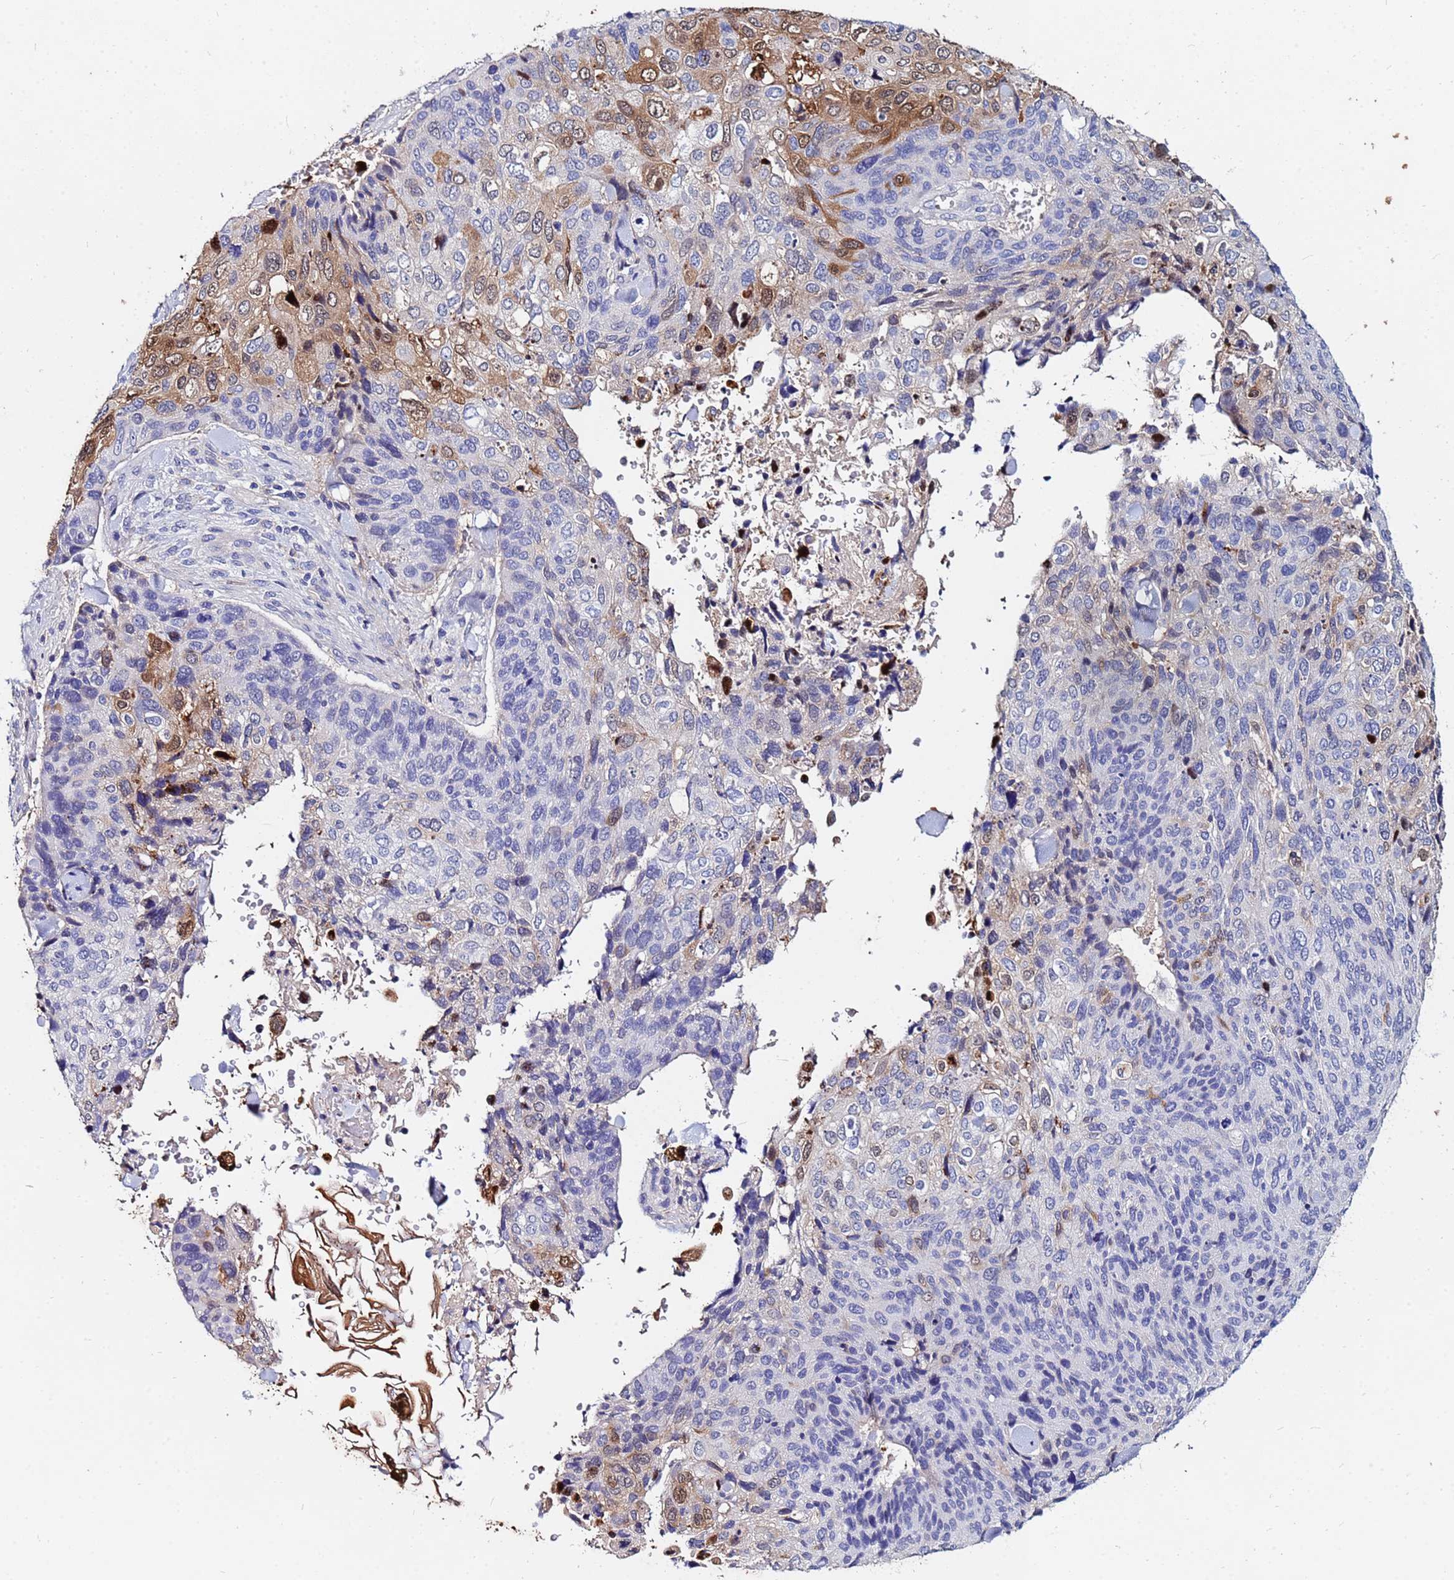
{"staining": {"intensity": "moderate", "quantity": "<25%", "location": "cytoplasmic/membranous,nuclear"}, "tissue": "skin cancer", "cell_type": "Tumor cells", "image_type": "cancer", "snomed": [{"axis": "morphology", "description": "Basal cell carcinoma"}, {"axis": "topography", "description": "Skin"}], "caption": "A histopathology image of human skin basal cell carcinoma stained for a protein demonstrates moderate cytoplasmic/membranous and nuclear brown staining in tumor cells.", "gene": "TUBAL3", "patient": {"sex": "female", "age": 74}}